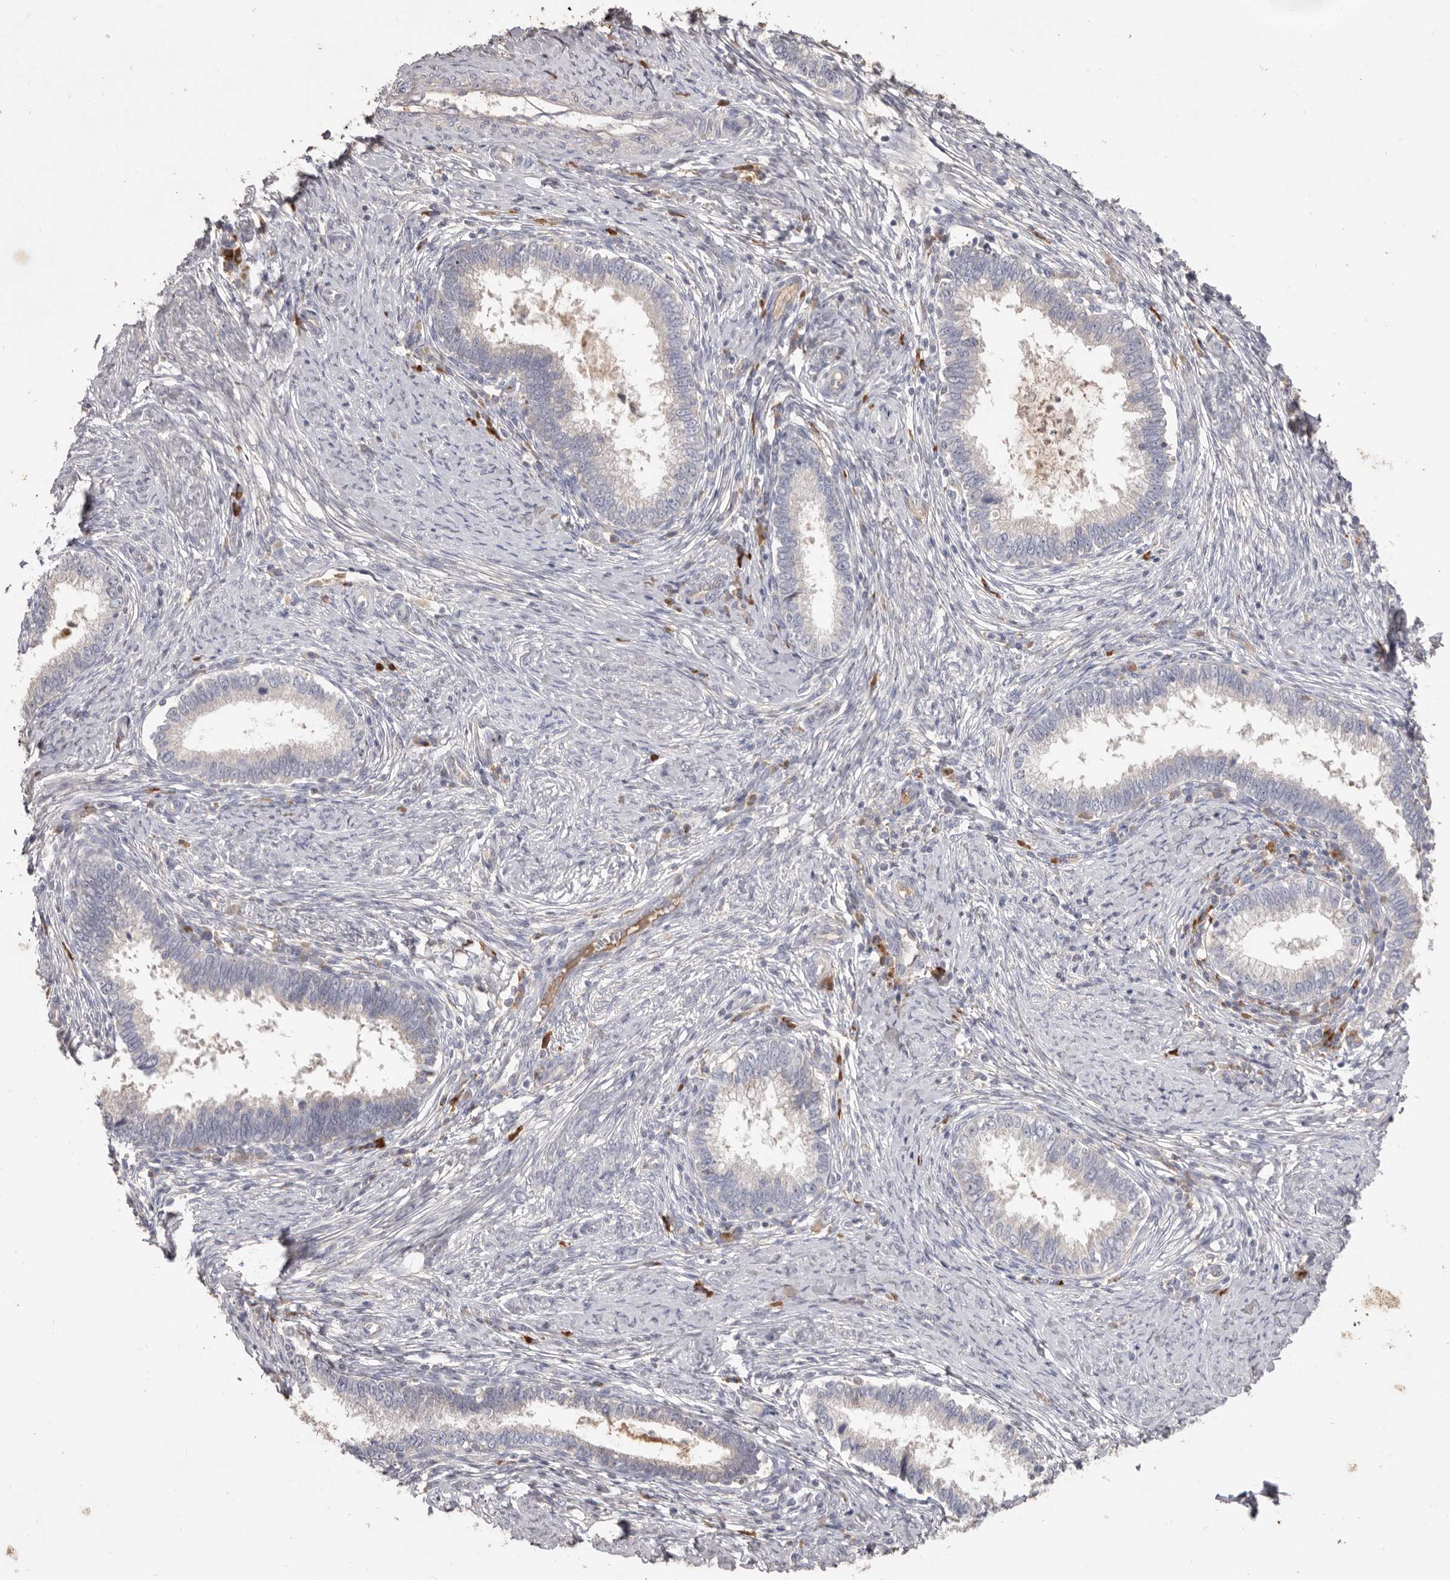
{"staining": {"intensity": "negative", "quantity": "none", "location": "none"}, "tissue": "cervical cancer", "cell_type": "Tumor cells", "image_type": "cancer", "snomed": [{"axis": "morphology", "description": "Adenocarcinoma, NOS"}, {"axis": "topography", "description": "Cervix"}], "caption": "Cervical cancer (adenocarcinoma) was stained to show a protein in brown. There is no significant staining in tumor cells.", "gene": "HCAR2", "patient": {"sex": "female", "age": 36}}